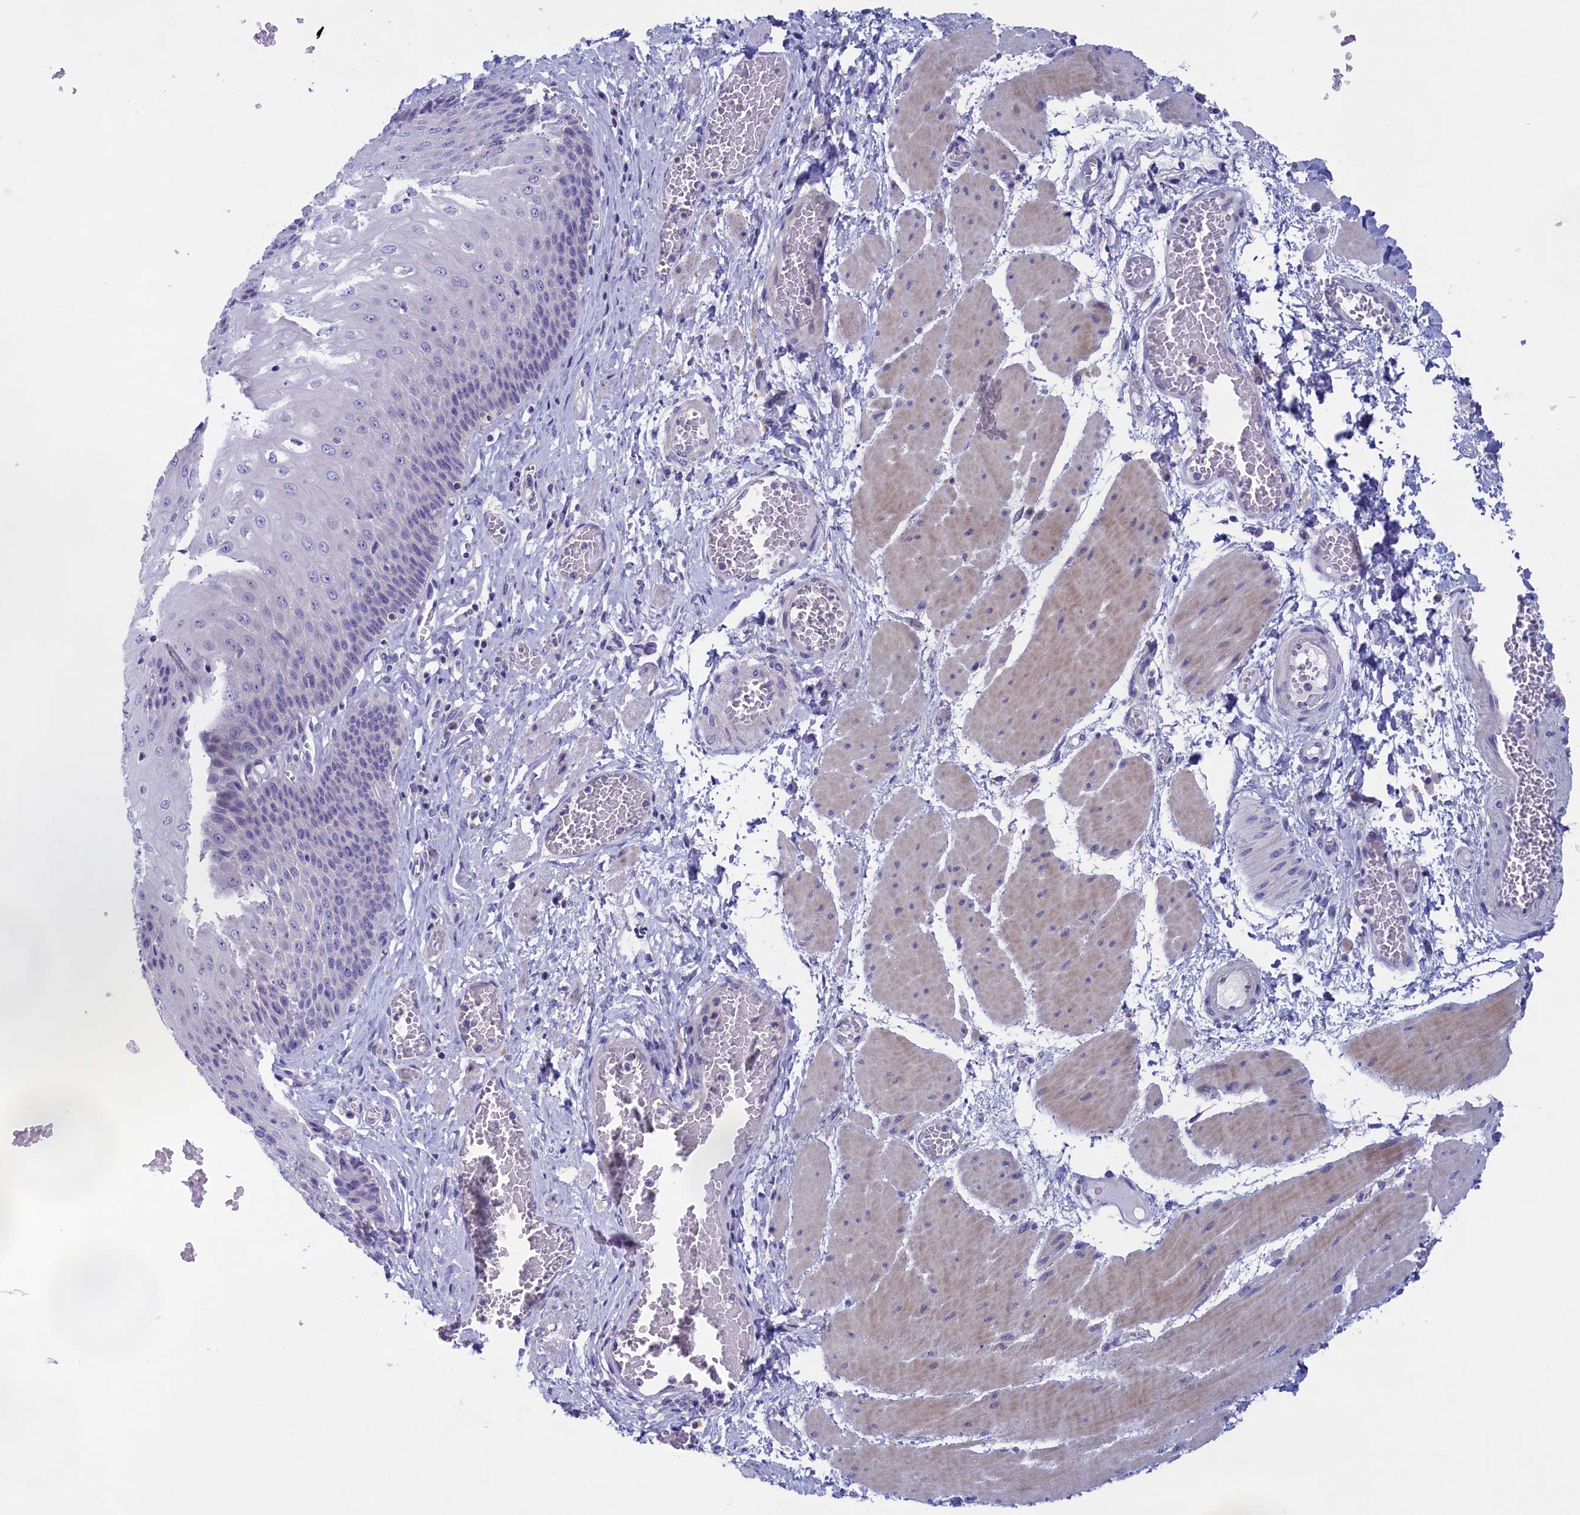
{"staining": {"intensity": "negative", "quantity": "none", "location": "none"}, "tissue": "esophagus", "cell_type": "Squamous epithelial cells", "image_type": "normal", "snomed": [{"axis": "morphology", "description": "Normal tissue, NOS"}, {"axis": "topography", "description": "Esophagus"}], "caption": "The IHC image has no significant expression in squamous epithelial cells of esophagus.", "gene": "VPS35L", "patient": {"sex": "male", "age": 60}}